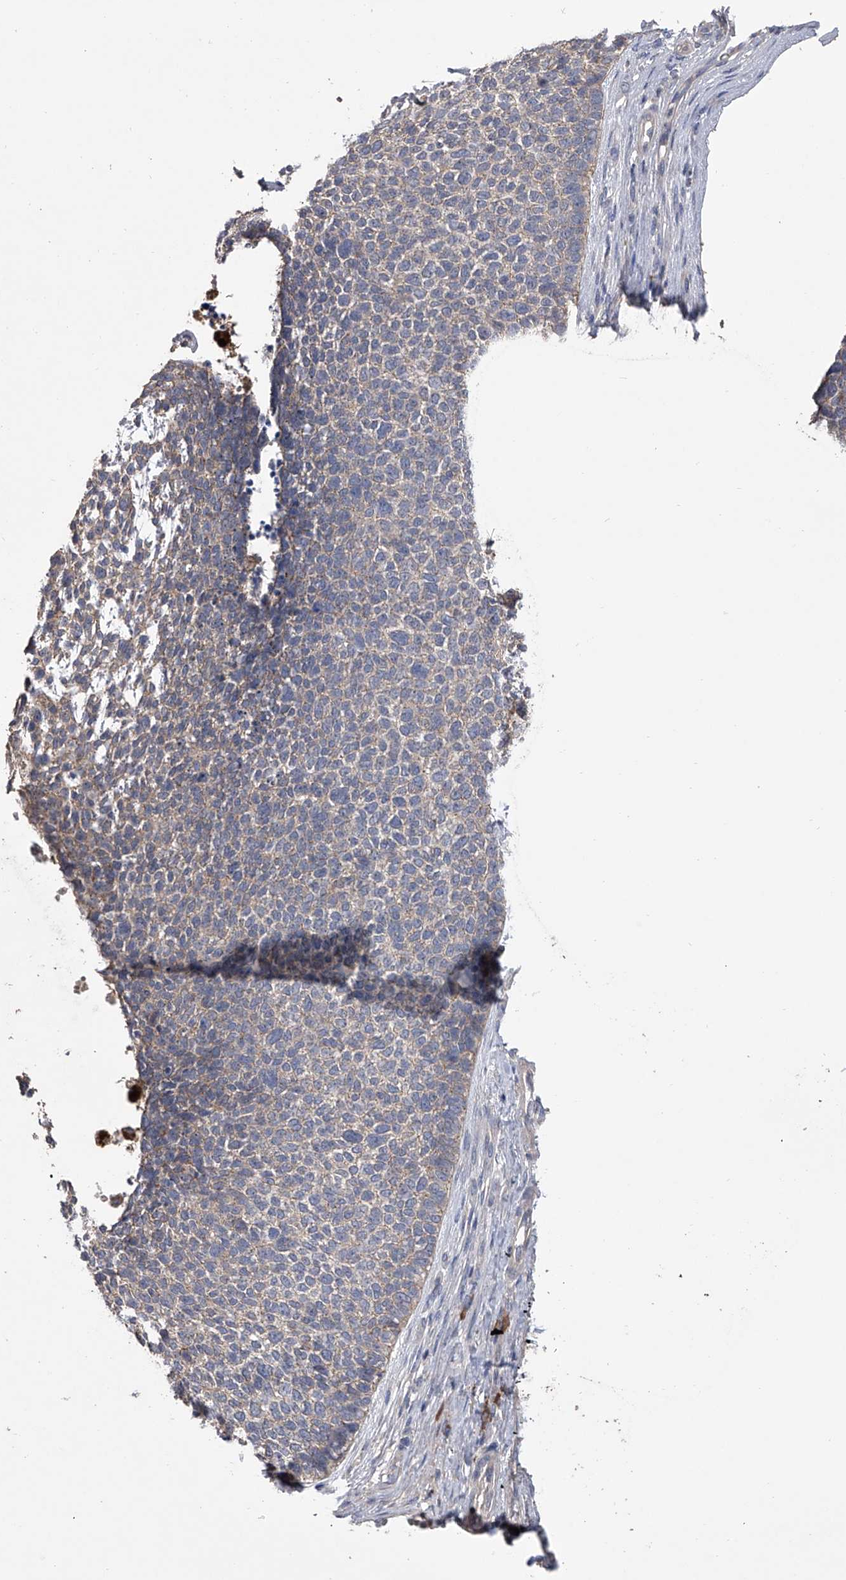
{"staining": {"intensity": "weak", "quantity": "<25%", "location": "cytoplasmic/membranous"}, "tissue": "skin cancer", "cell_type": "Tumor cells", "image_type": "cancer", "snomed": [{"axis": "morphology", "description": "Basal cell carcinoma"}, {"axis": "topography", "description": "Skin"}], "caption": "IHC of human basal cell carcinoma (skin) exhibits no staining in tumor cells.", "gene": "ZNF343", "patient": {"sex": "female", "age": 84}}